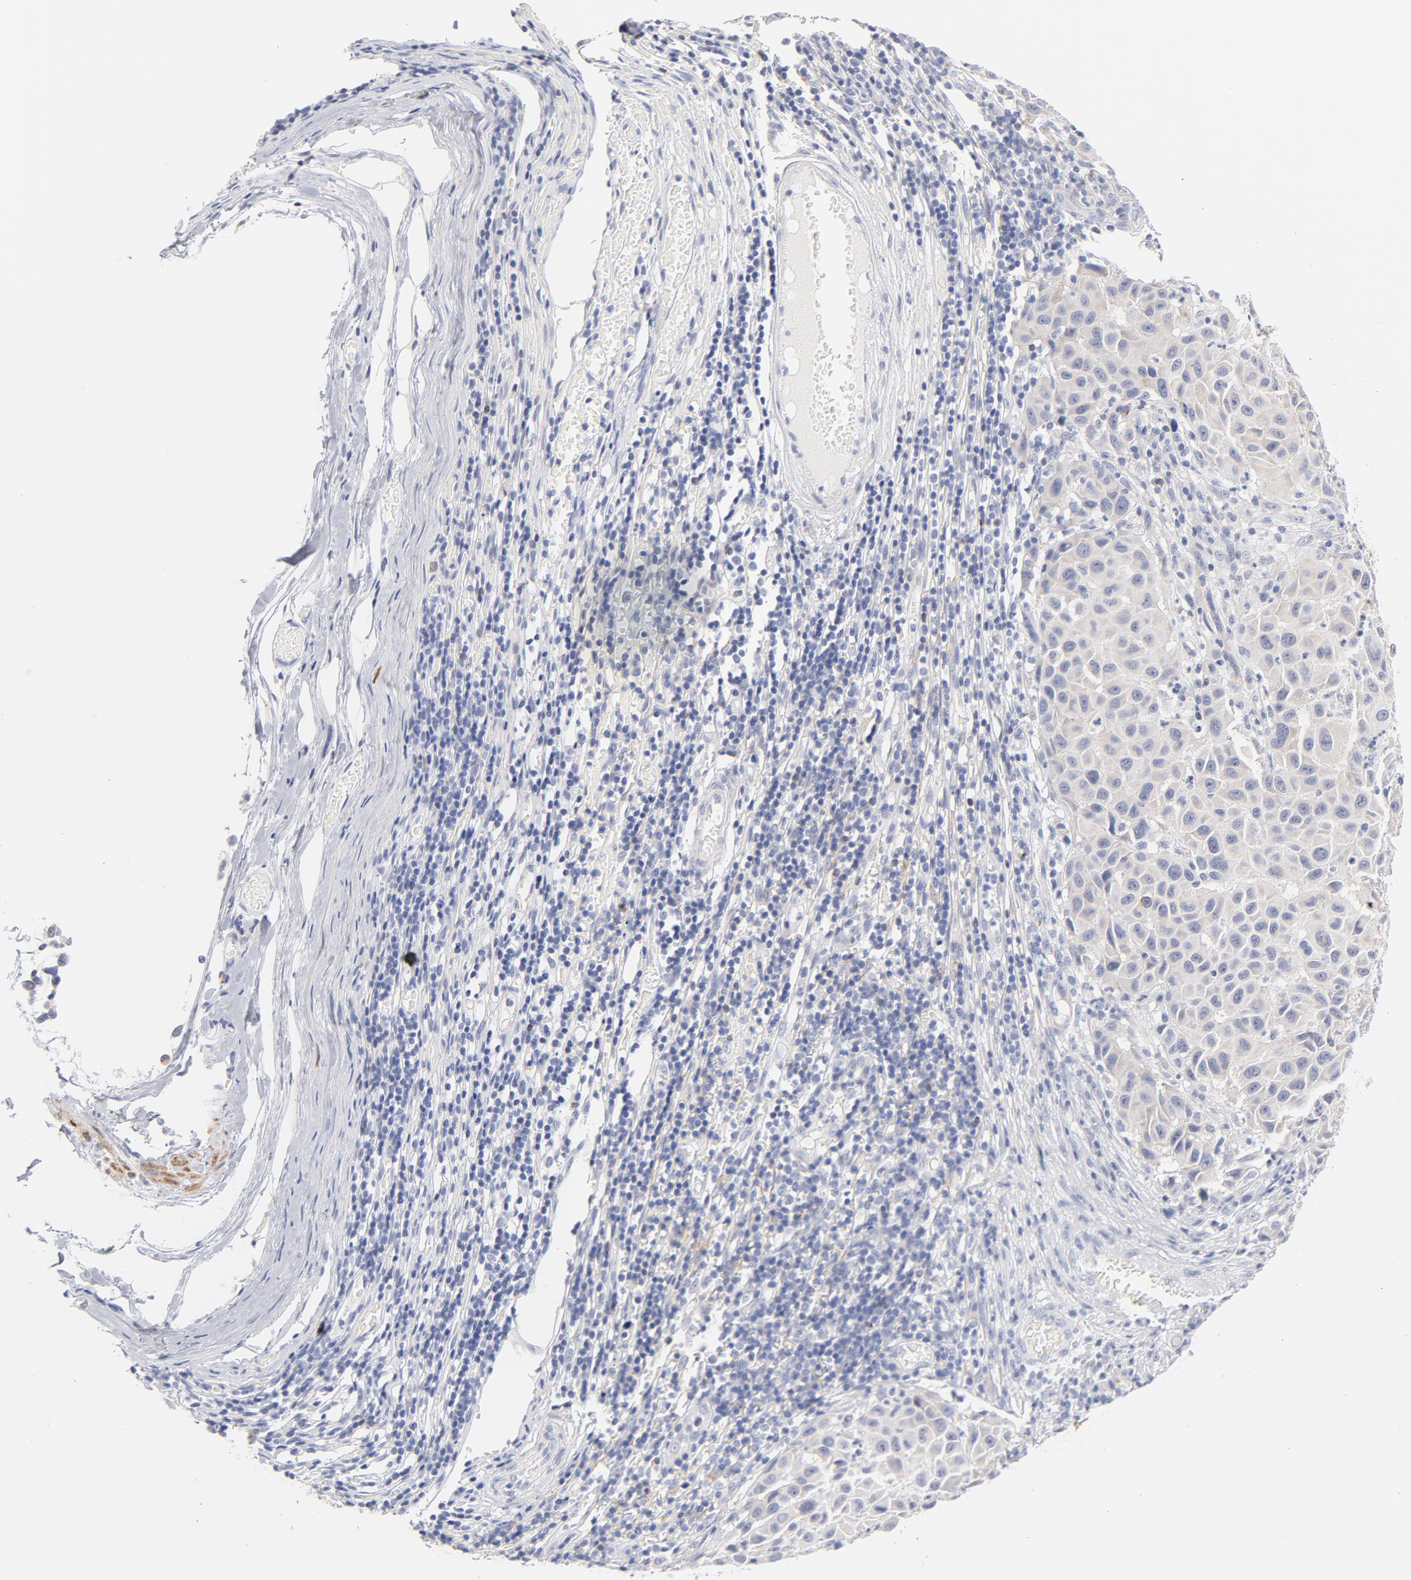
{"staining": {"intensity": "weak", "quantity": ">75%", "location": "cytoplasmic/membranous"}, "tissue": "melanoma", "cell_type": "Tumor cells", "image_type": "cancer", "snomed": [{"axis": "morphology", "description": "Malignant melanoma, Metastatic site"}, {"axis": "topography", "description": "Lymph node"}], "caption": "The immunohistochemical stain shows weak cytoplasmic/membranous staining in tumor cells of melanoma tissue.", "gene": "MID1", "patient": {"sex": "male", "age": 61}}